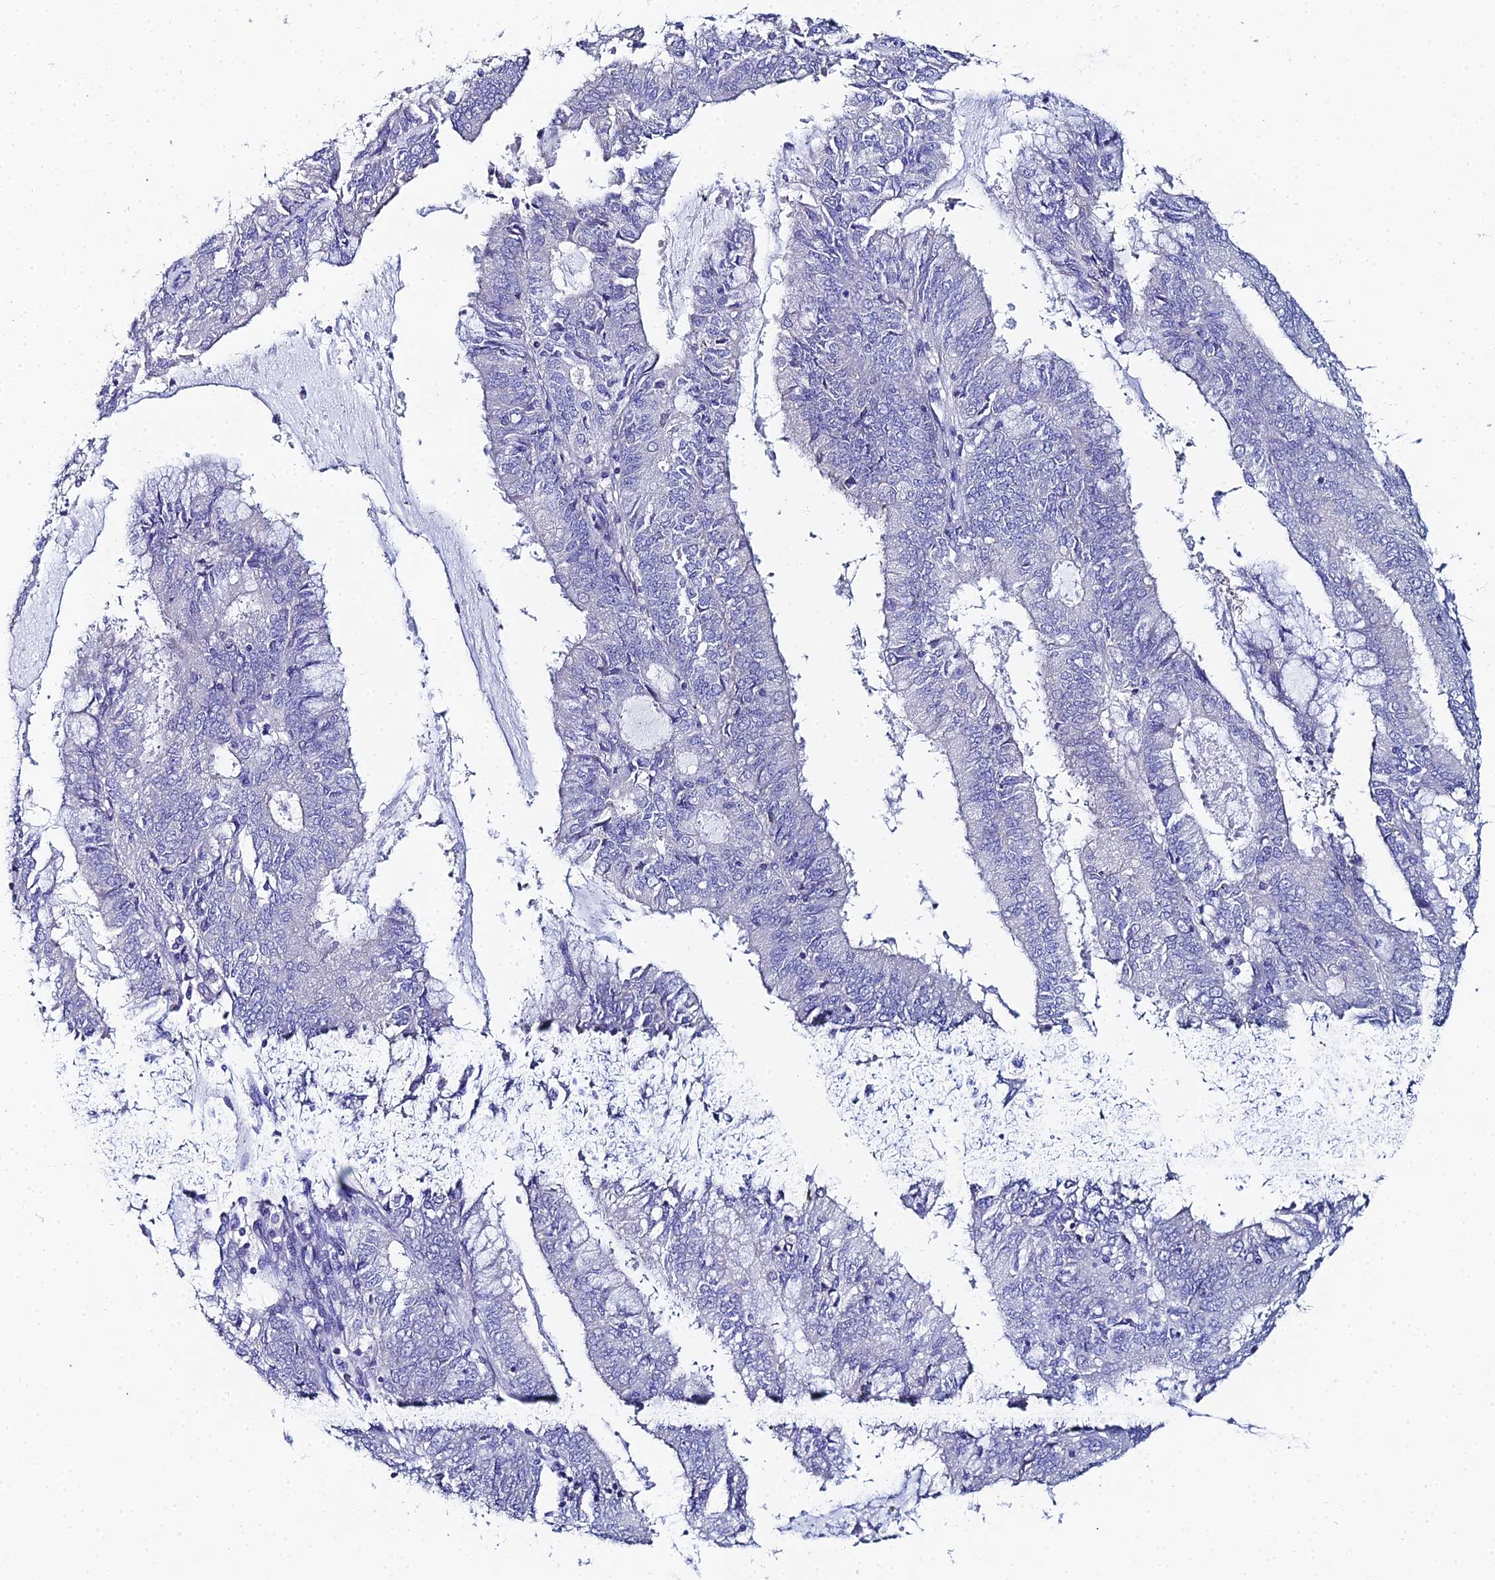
{"staining": {"intensity": "negative", "quantity": "none", "location": "none"}, "tissue": "endometrial cancer", "cell_type": "Tumor cells", "image_type": "cancer", "snomed": [{"axis": "morphology", "description": "Adenocarcinoma, NOS"}, {"axis": "topography", "description": "Endometrium"}], "caption": "Photomicrograph shows no protein positivity in tumor cells of endometrial cancer tissue.", "gene": "OCM", "patient": {"sex": "female", "age": 57}}